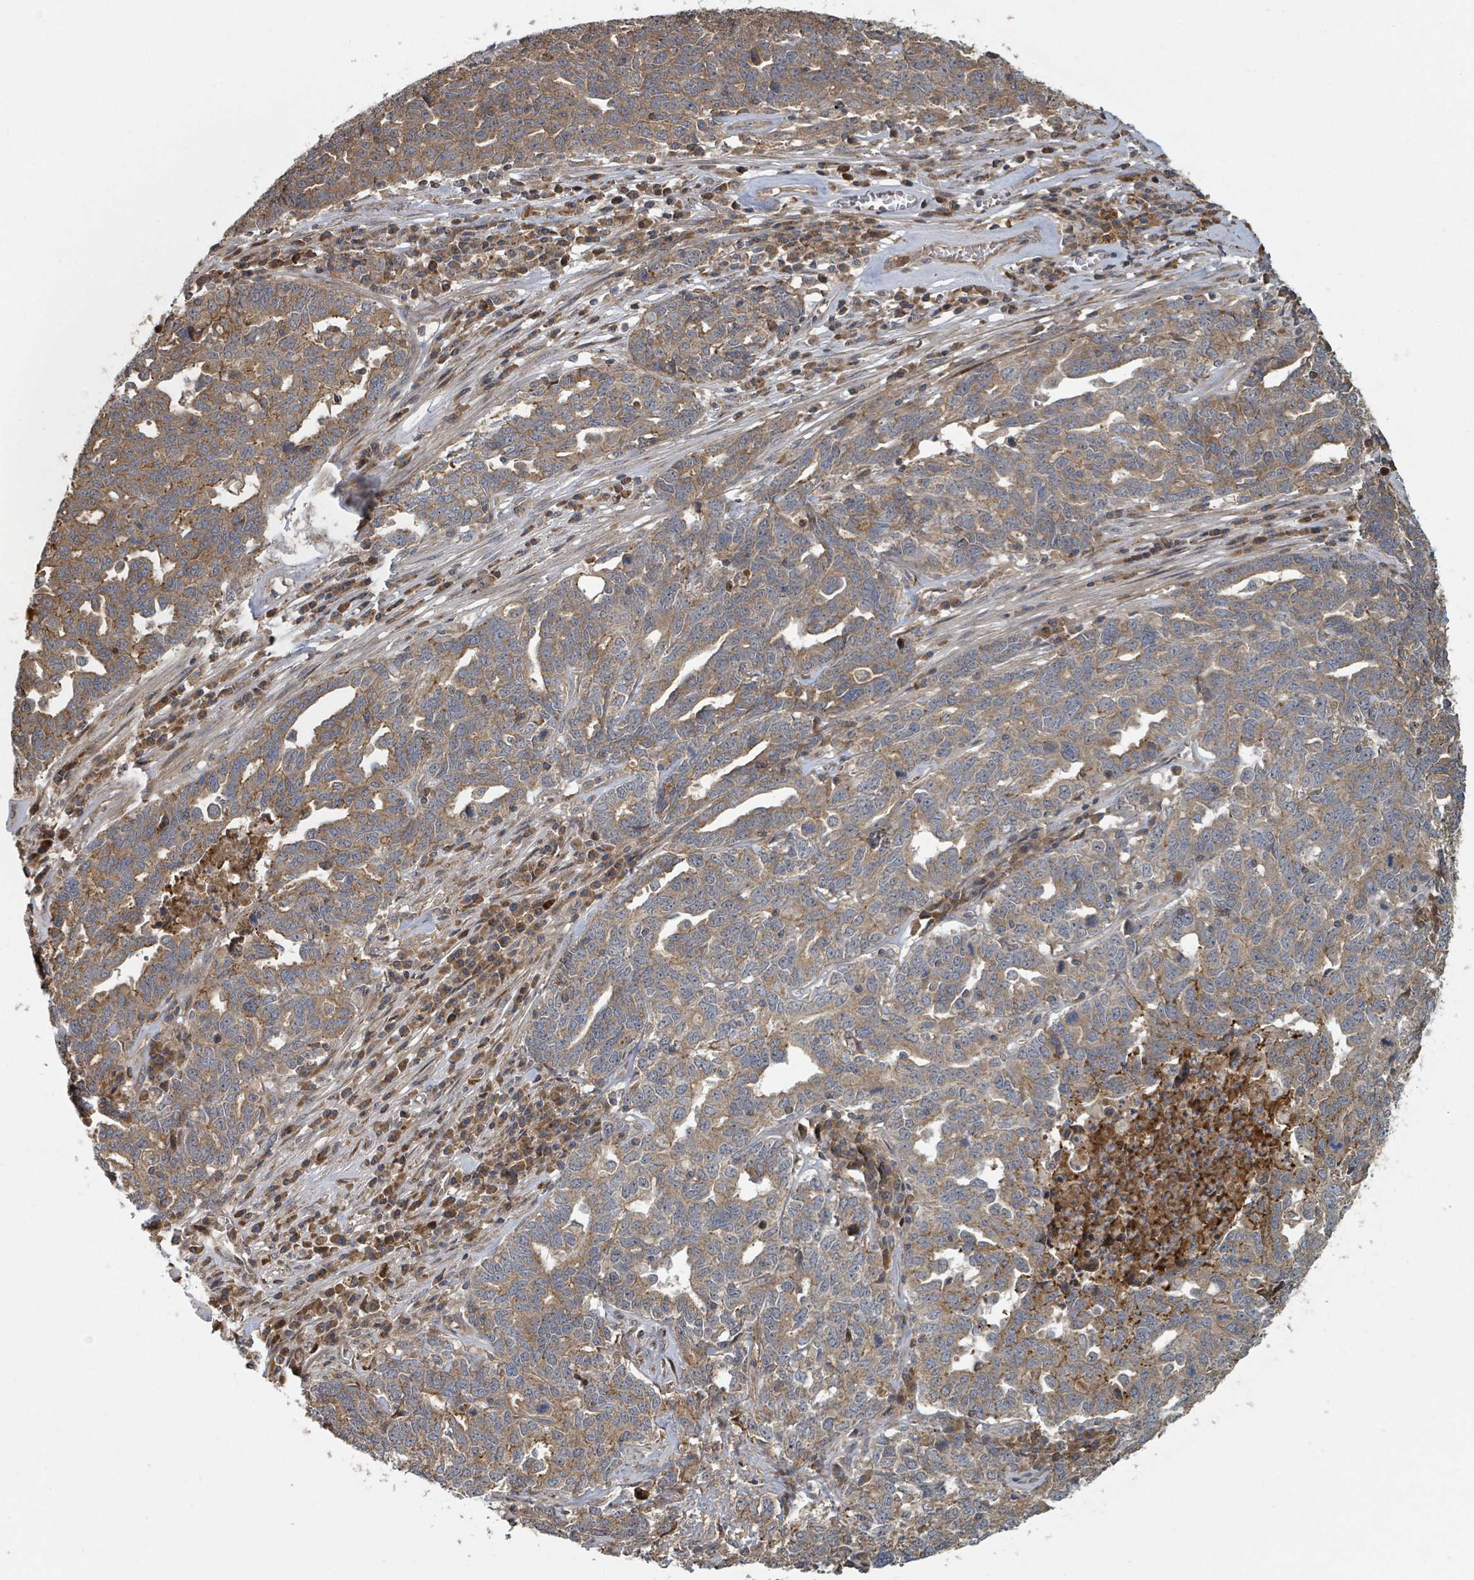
{"staining": {"intensity": "moderate", "quantity": ">75%", "location": "cytoplasmic/membranous"}, "tissue": "ovarian cancer", "cell_type": "Tumor cells", "image_type": "cancer", "snomed": [{"axis": "morphology", "description": "Carcinoma, endometroid"}, {"axis": "topography", "description": "Ovary"}], "caption": "Moderate cytoplasmic/membranous staining is seen in approximately >75% of tumor cells in ovarian cancer (endometroid carcinoma). (DAB (3,3'-diaminobenzidine) IHC with brightfield microscopy, high magnification).", "gene": "DPM1", "patient": {"sex": "female", "age": 62}}